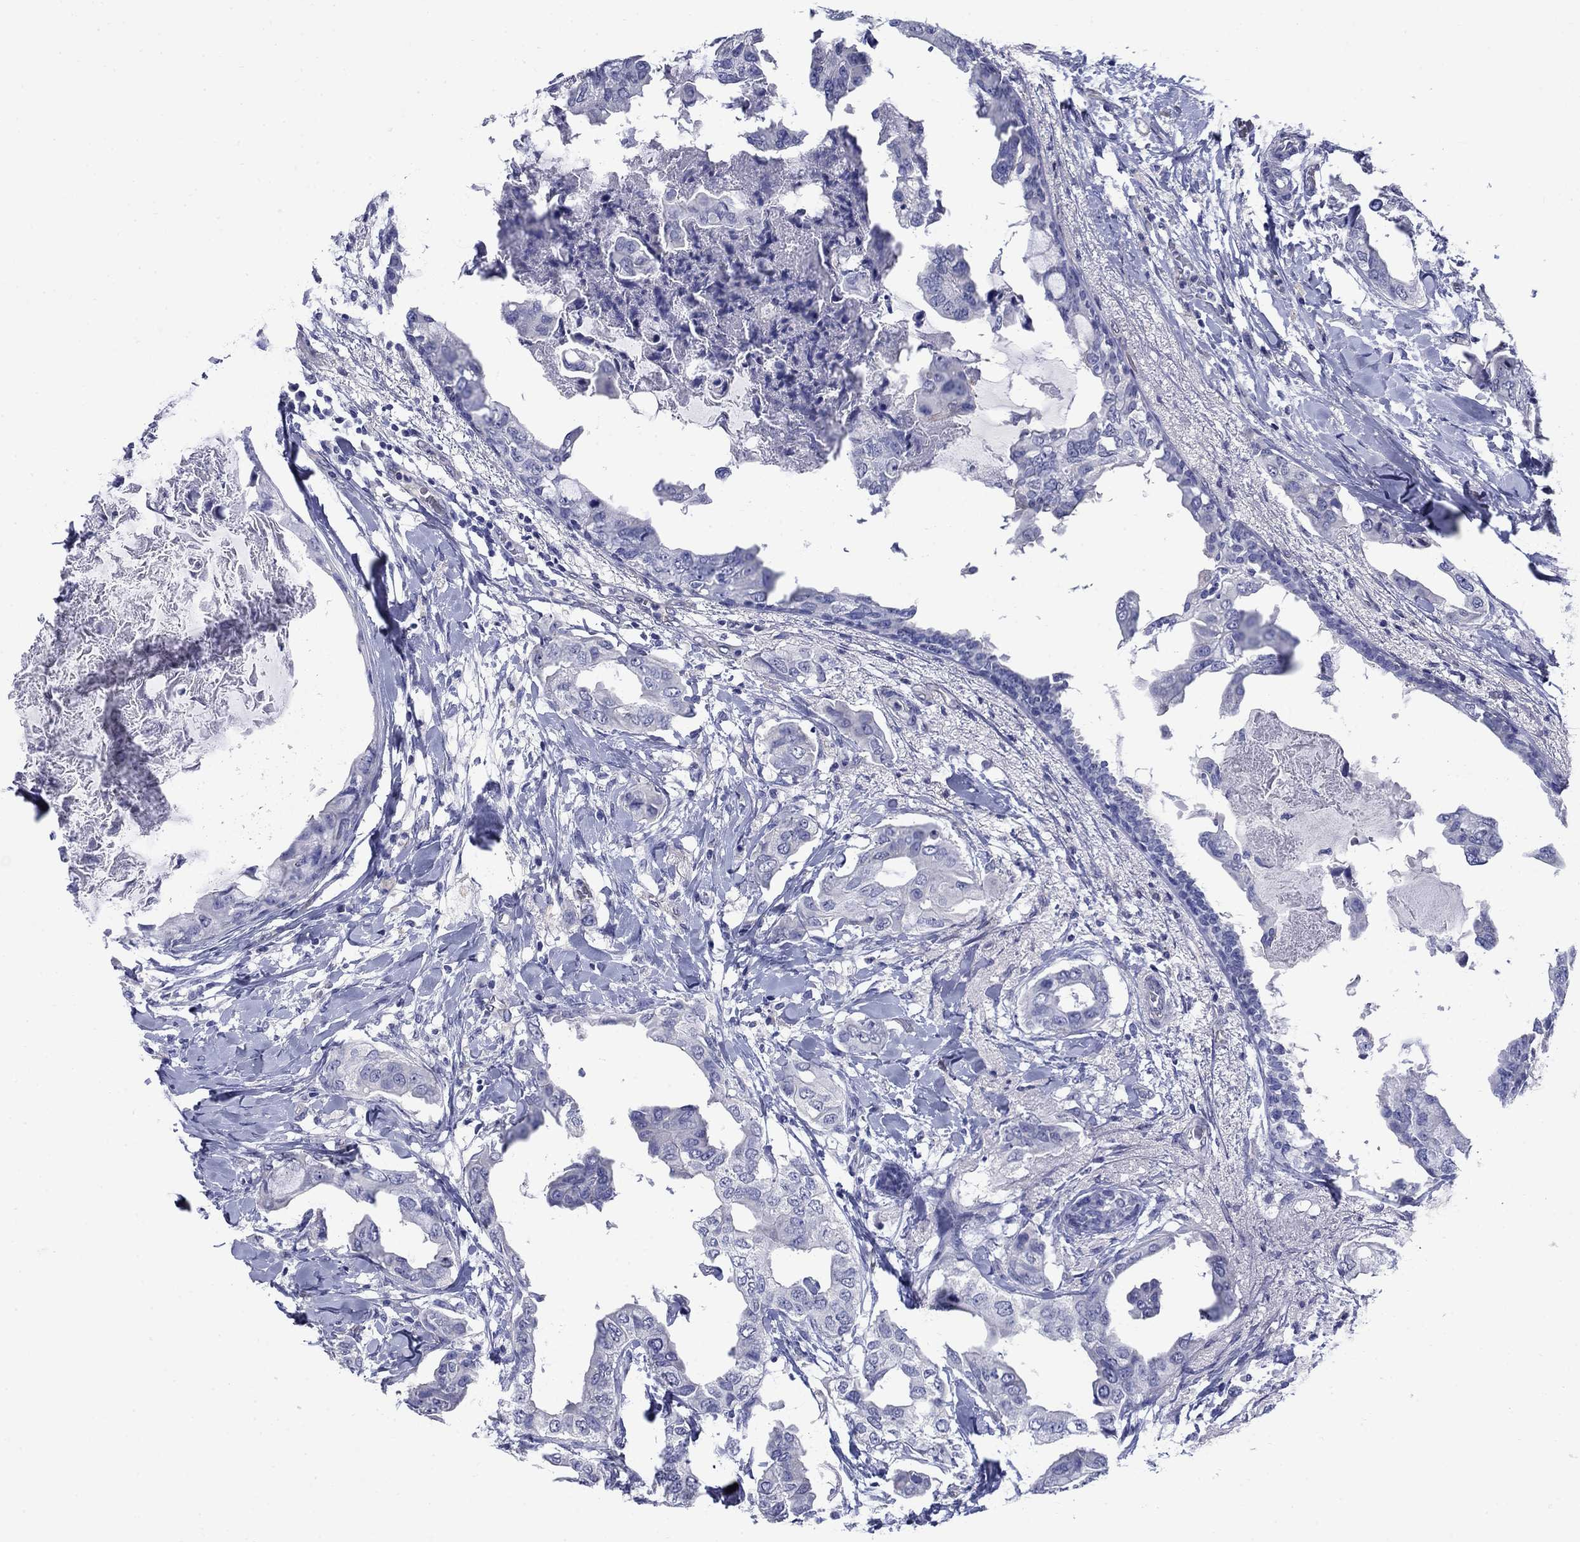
{"staining": {"intensity": "negative", "quantity": "none", "location": "none"}, "tissue": "breast cancer", "cell_type": "Tumor cells", "image_type": "cancer", "snomed": [{"axis": "morphology", "description": "Normal tissue, NOS"}, {"axis": "morphology", "description": "Duct carcinoma"}, {"axis": "topography", "description": "Breast"}], "caption": "Immunohistochemical staining of human breast invasive ductal carcinoma shows no significant expression in tumor cells. Brightfield microscopy of immunohistochemistry (IHC) stained with DAB (3,3'-diaminobenzidine) (brown) and hematoxylin (blue), captured at high magnification.", "gene": "SMCP", "patient": {"sex": "female", "age": 40}}